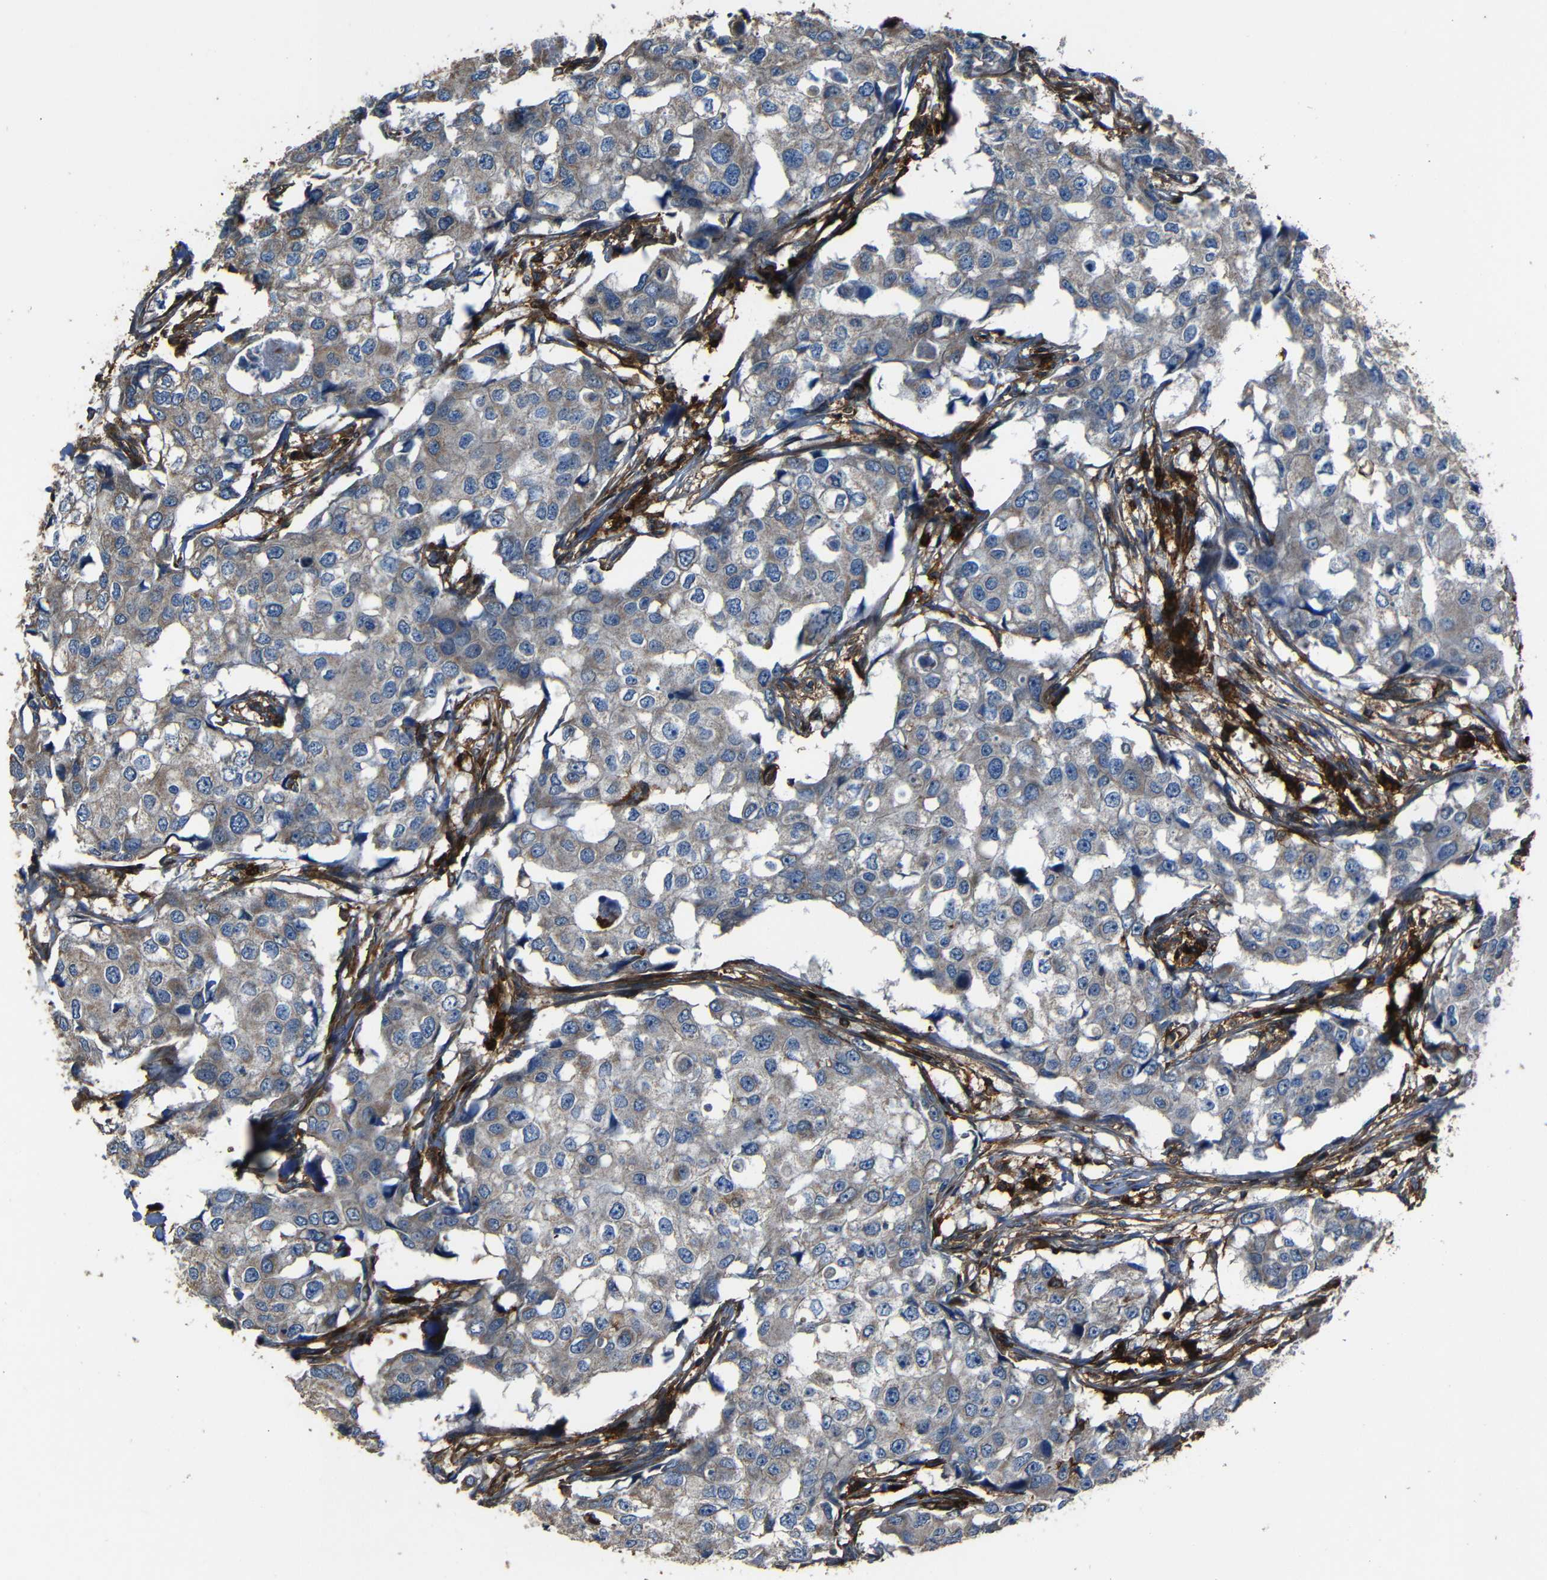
{"staining": {"intensity": "weak", "quantity": "<25%", "location": "cytoplasmic/membranous"}, "tissue": "breast cancer", "cell_type": "Tumor cells", "image_type": "cancer", "snomed": [{"axis": "morphology", "description": "Duct carcinoma"}, {"axis": "topography", "description": "Breast"}], "caption": "Immunohistochemistry (IHC) micrograph of neoplastic tissue: human breast invasive ductal carcinoma stained with DAB demonstrates no significant protein positivity in tumor cells.", "gene": "ADGRE5", "patient": {"sex": "female", "age": 27}}